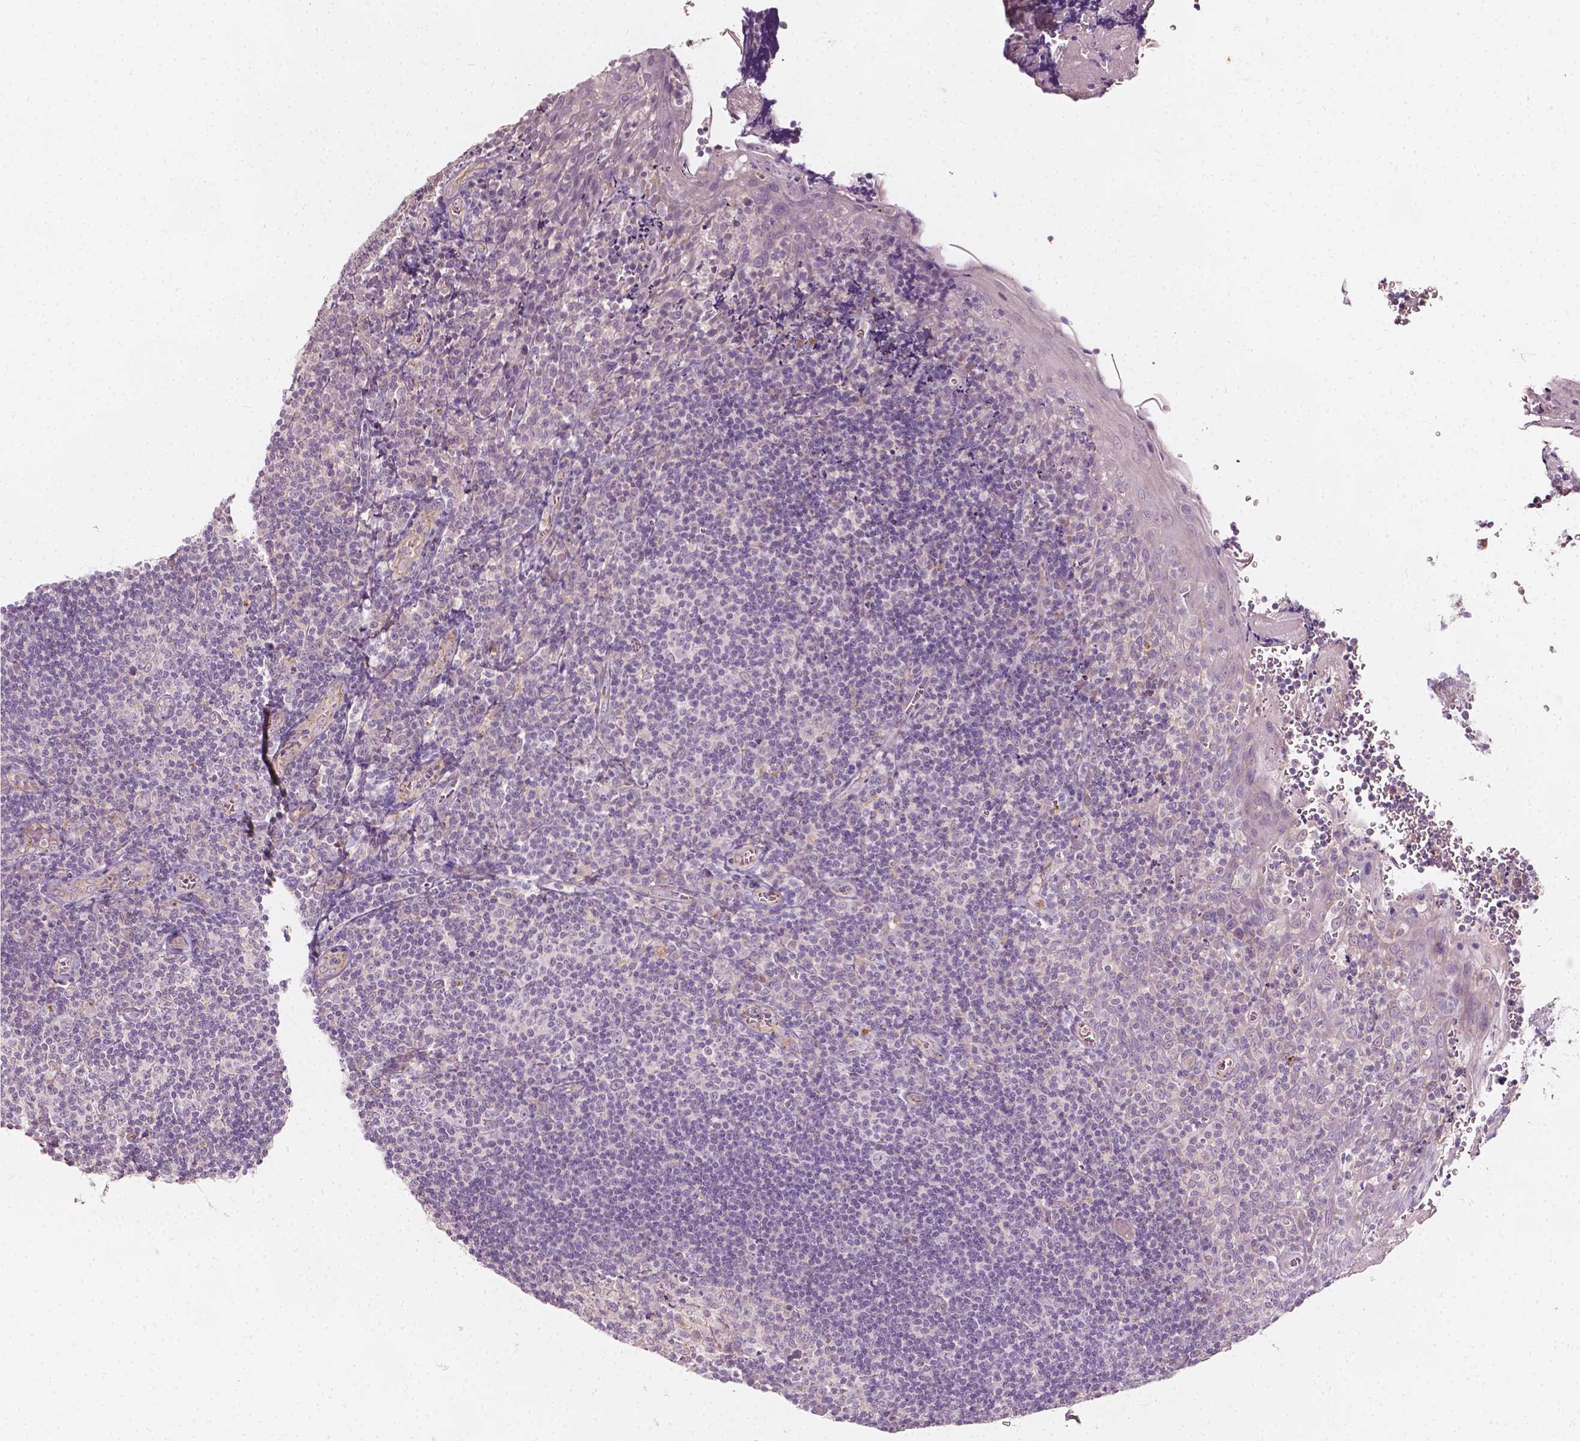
{"staining": {"intensity": "negative", "quantity": "none", "location": "none"}, "tissue": "tonsil", "cell_type": "Germinal center cells", "image_type": "normal", "snomed": [{"axis": "morphology", "description": "Normal tissue, NOS"}, {"axis": "morphology", "description": "Inflammation, NOS"}, {"axis": "topography", "description": "Tonsil"}], "caption": "Photomicrograph shows no significant protein positivity in germinal center cells of unremarkable tonsil. Brightfield microscopy of immunohistochemistry stained with DAB (brown) and hematoxylin (blue), captured at high magnification.", "gene": "NPC1L1", "patient": {"sex": "female", "age": 31}}